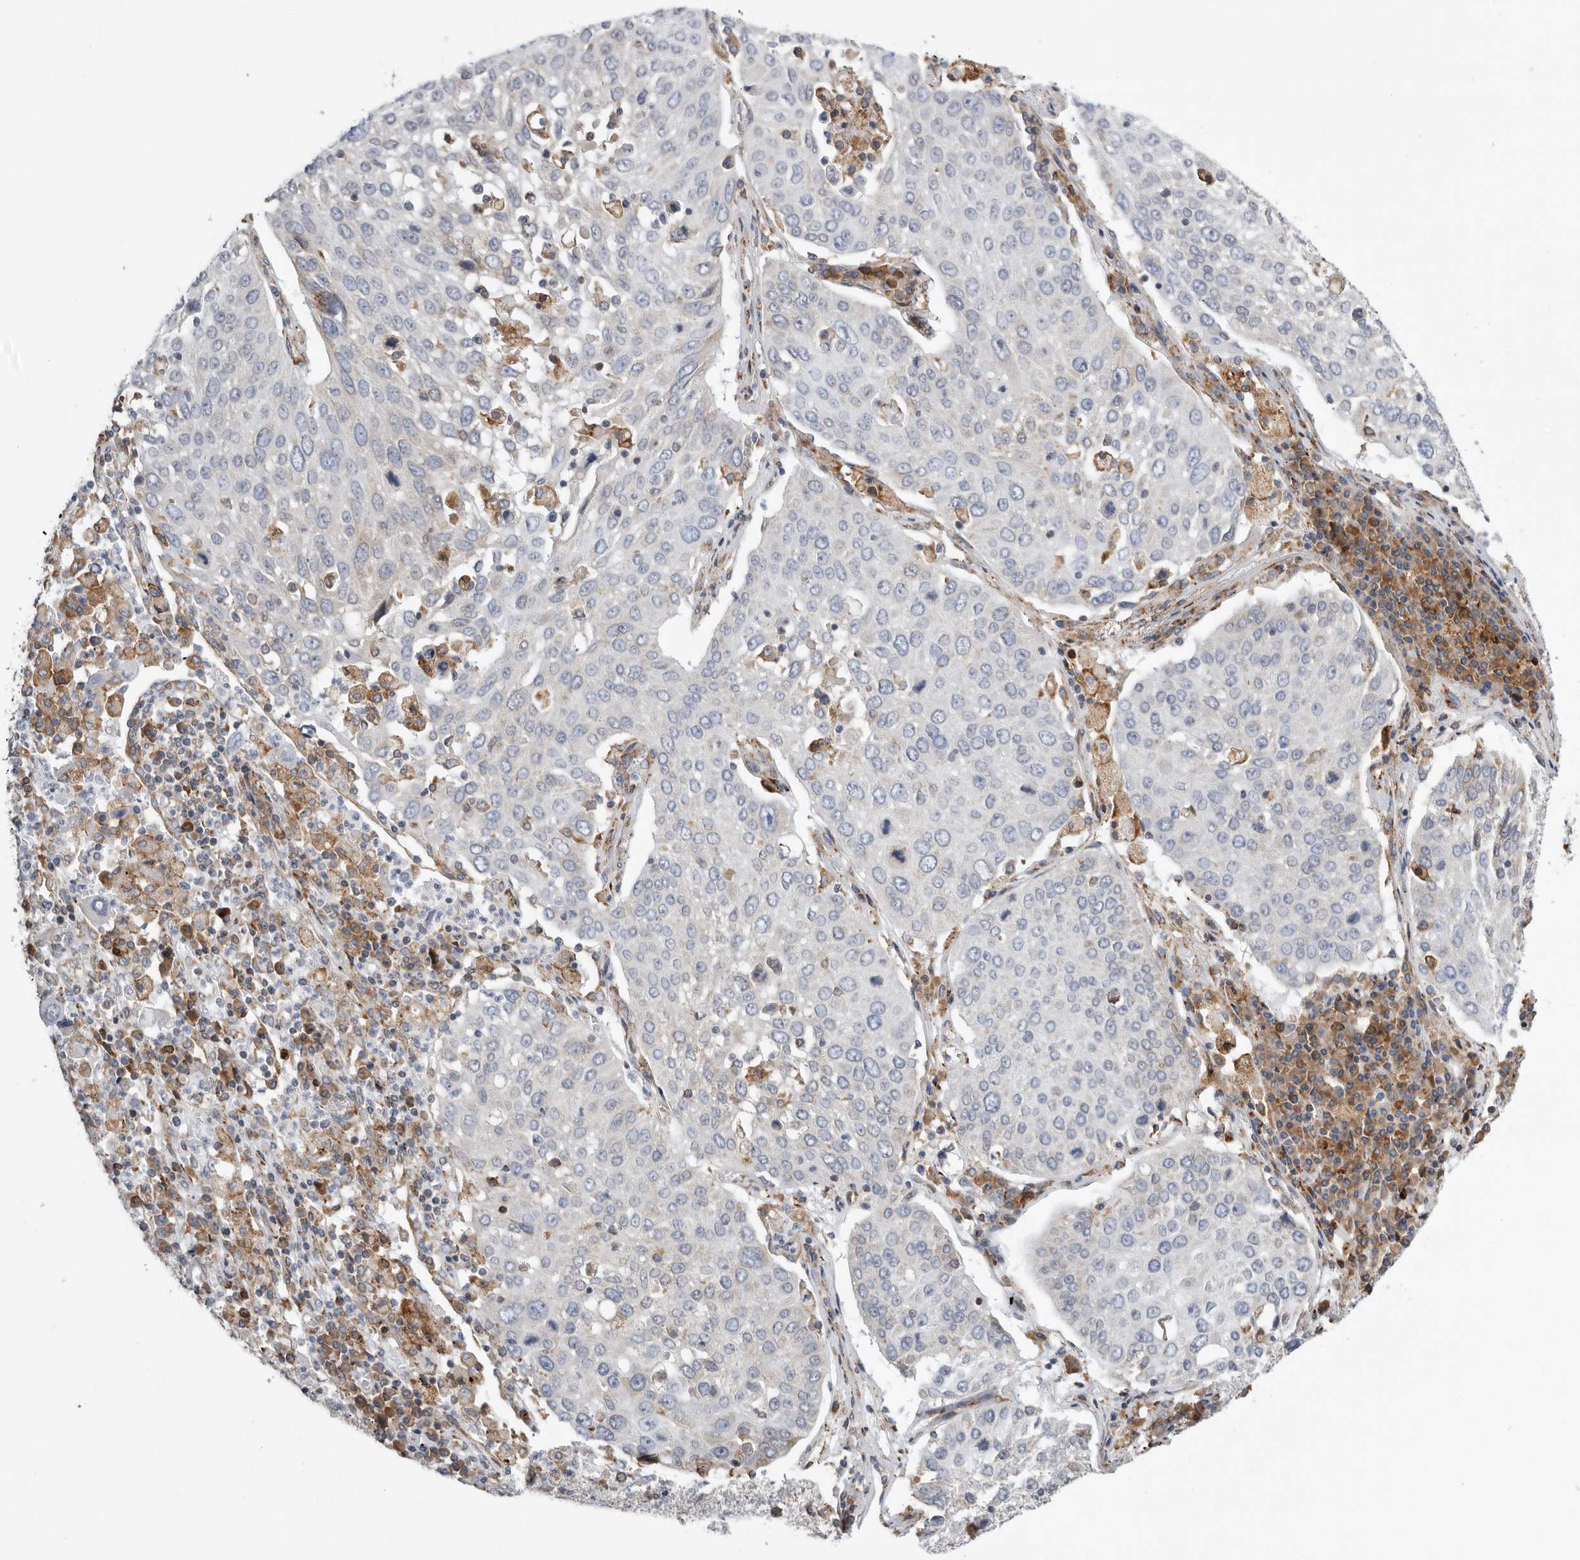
{"staining": {"intensity": "negative", "quantity": "none", "location": "none"}, "tissue": "lung cancer", "cell_type": "Tumor cells", "image_type": "cancer", "snomed": [{"axis": "morphology", "description": "Squamous cell carcinoma, NOS"}, {"axis": "topography", "description": "Lung"}], "caption": "This is an immunohistochemistry (IHC) photomicrograph of human lung cancer (squamous cell carcinoma). There is no positivity in tumor cells.", "gene": "GANAB", "patient": {"sex": "male", "age": 65}}